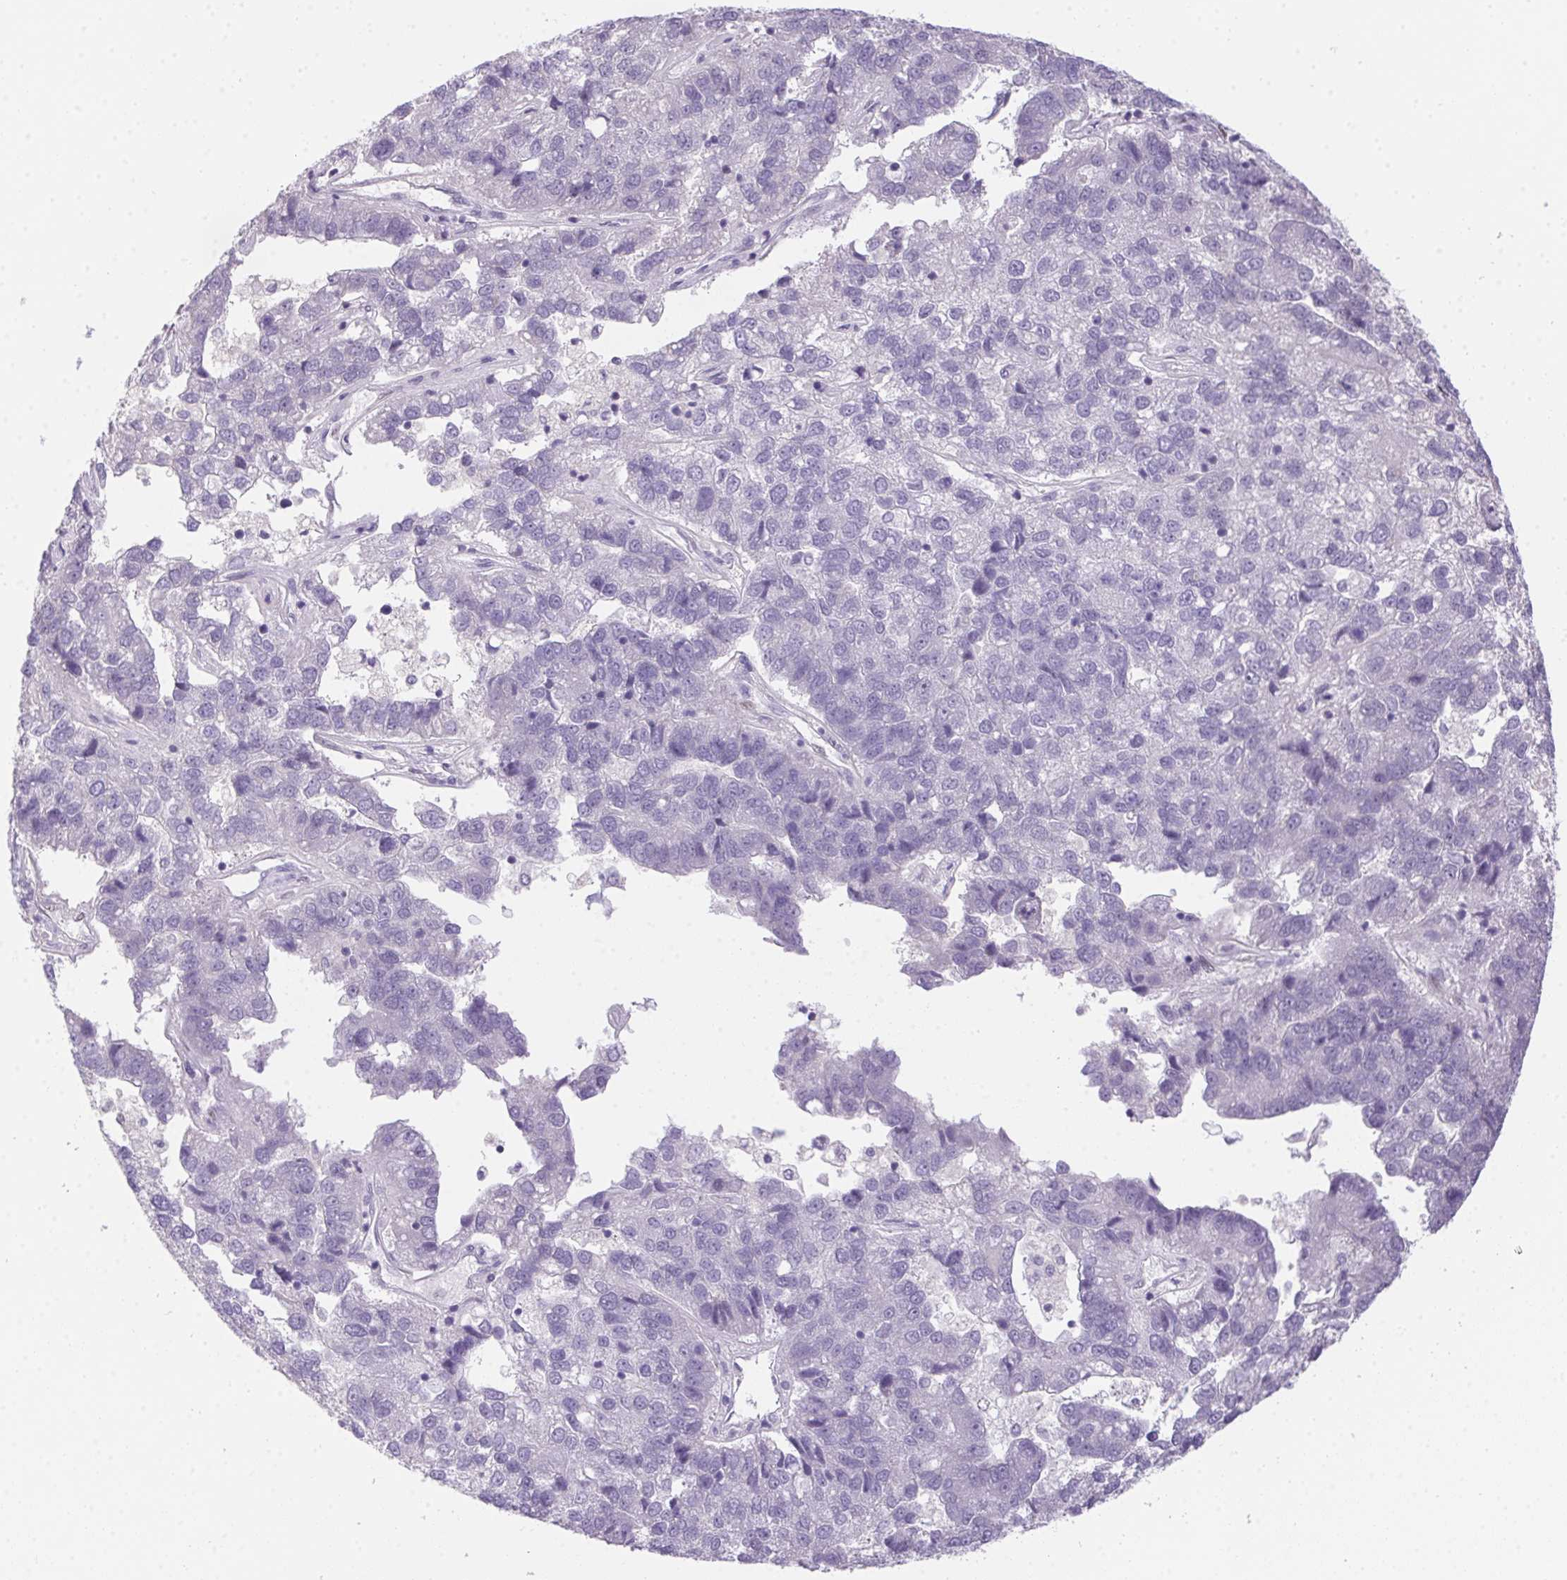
{"staining": {"intensity": "negative", "quantity": "none", "location": "none"}, "tissue": "pancreatic cancer", "cell_type": "Tumor cells", "image_type": "cancer", "snomed": [{"axis": "morphology", "description": "Adenocarcinoma, NOS"}, {"axis": "topography", "description": "Pancreas"}], "caption": "IHC image of human pancreatic cancer (adenocarcinoma) stained for a protein (brown), which reveals no staining in tumor cells.", "gene": "SP9", "patient": {"sex": "female", "age": 61}}